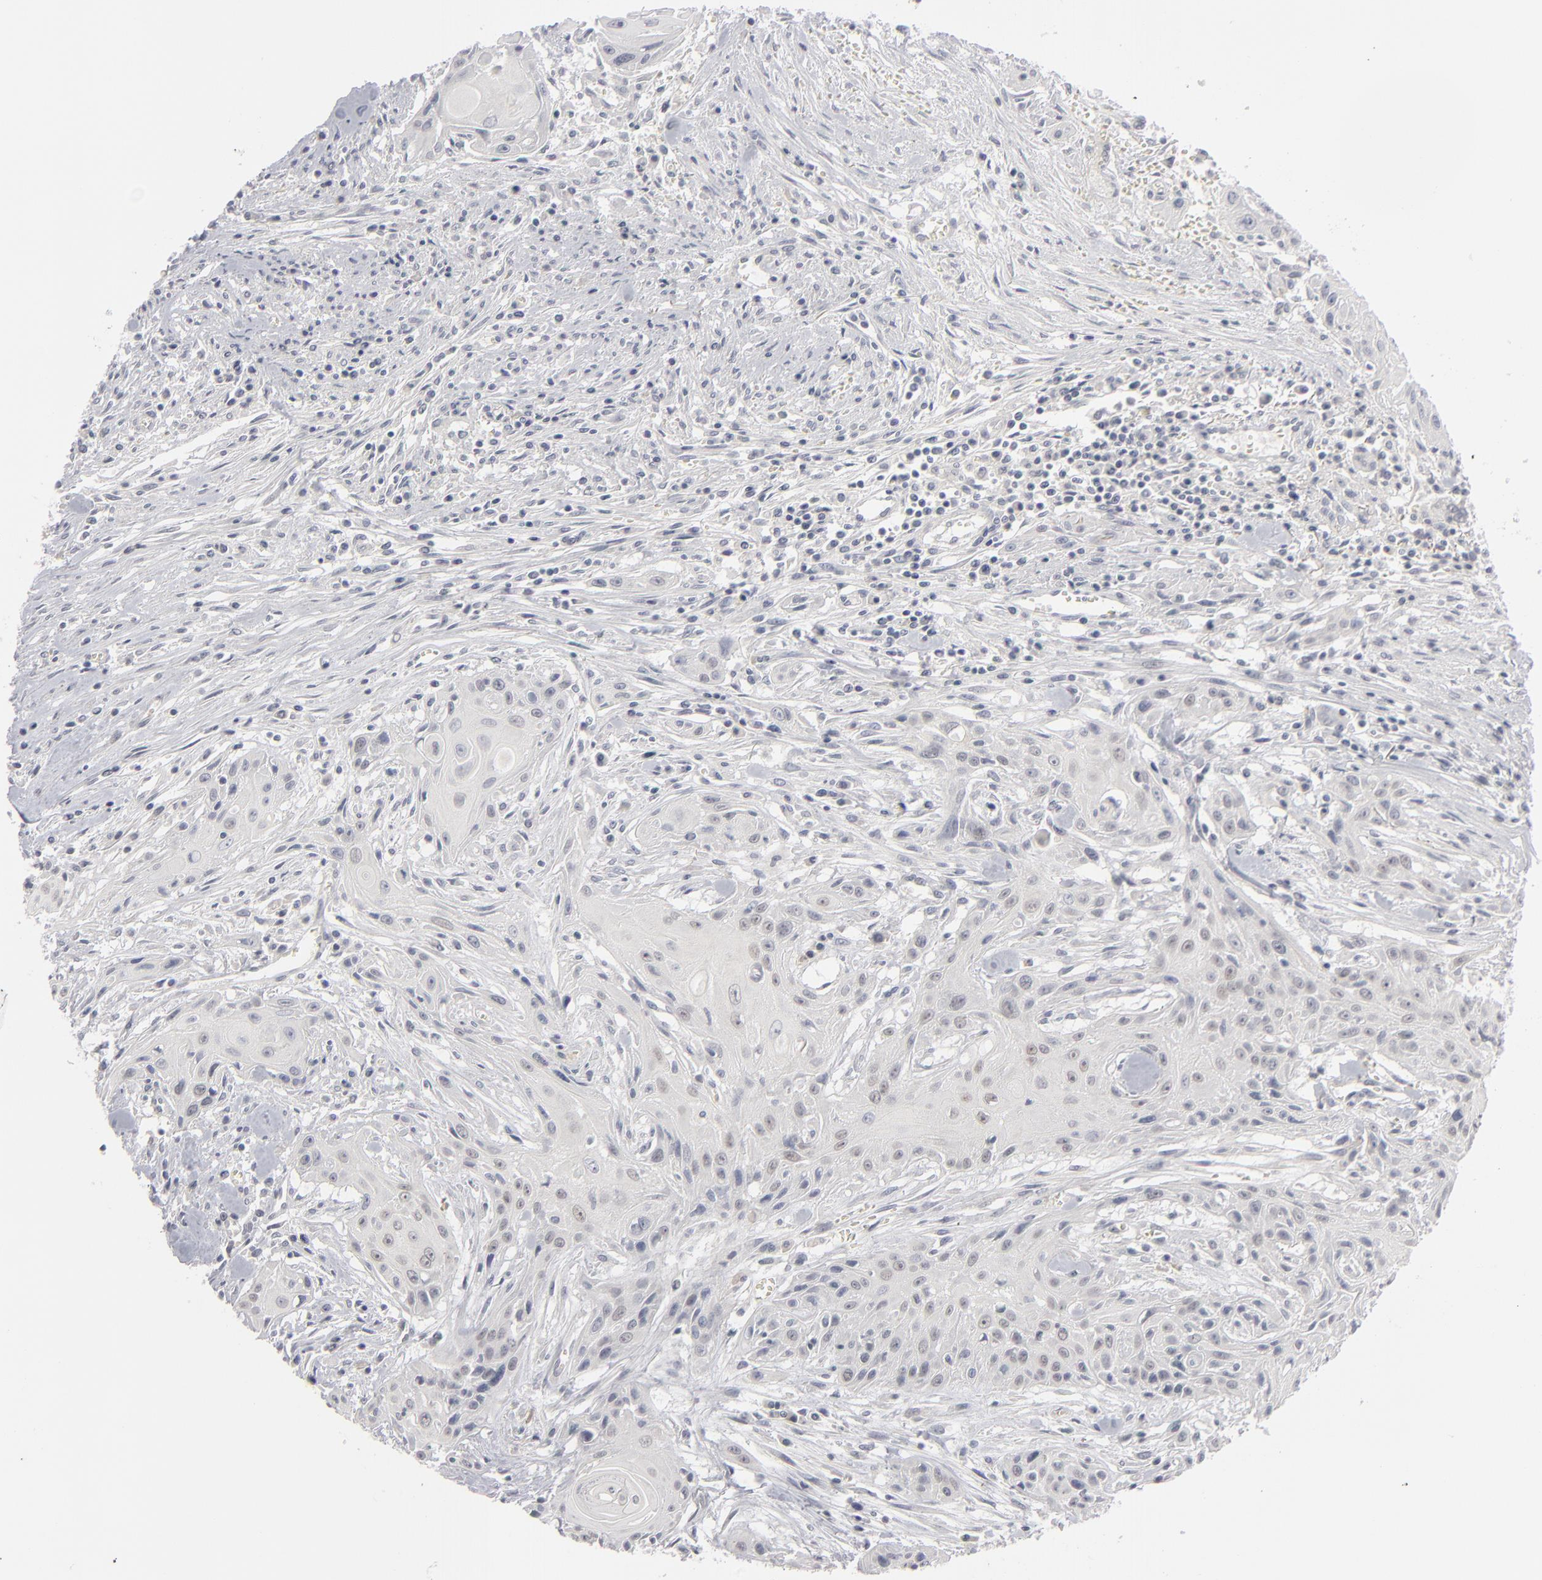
{"staining": {"intensity": "negative", "quantity": "none", "location": "none"}, "tissue": "head and neck cancer", "cell_type": "Tumor cells", "image_type": "cancer", "snomed": [{"axis": "morphology", "description": "Squamous cell carcinoma, NOS"}, {"axis": "morphology", "description": "Squamous cell carcinoma, metastatic, NOS"}, {"axis": "topography", "description": "Lymph node"}, {"axis": "topography", "description": "Salivary gland"}, {"axis": "topography", "description": "Head-Neck"}], "caption": "Human metastatic squamous cell carcinoma (head and neck) stained for a protein using immunohistochemistry (IHC) demonstrates no staining in tumor cells.", "gene": "KIAA1210", "patient": {"sex": "female", "age": 74}}